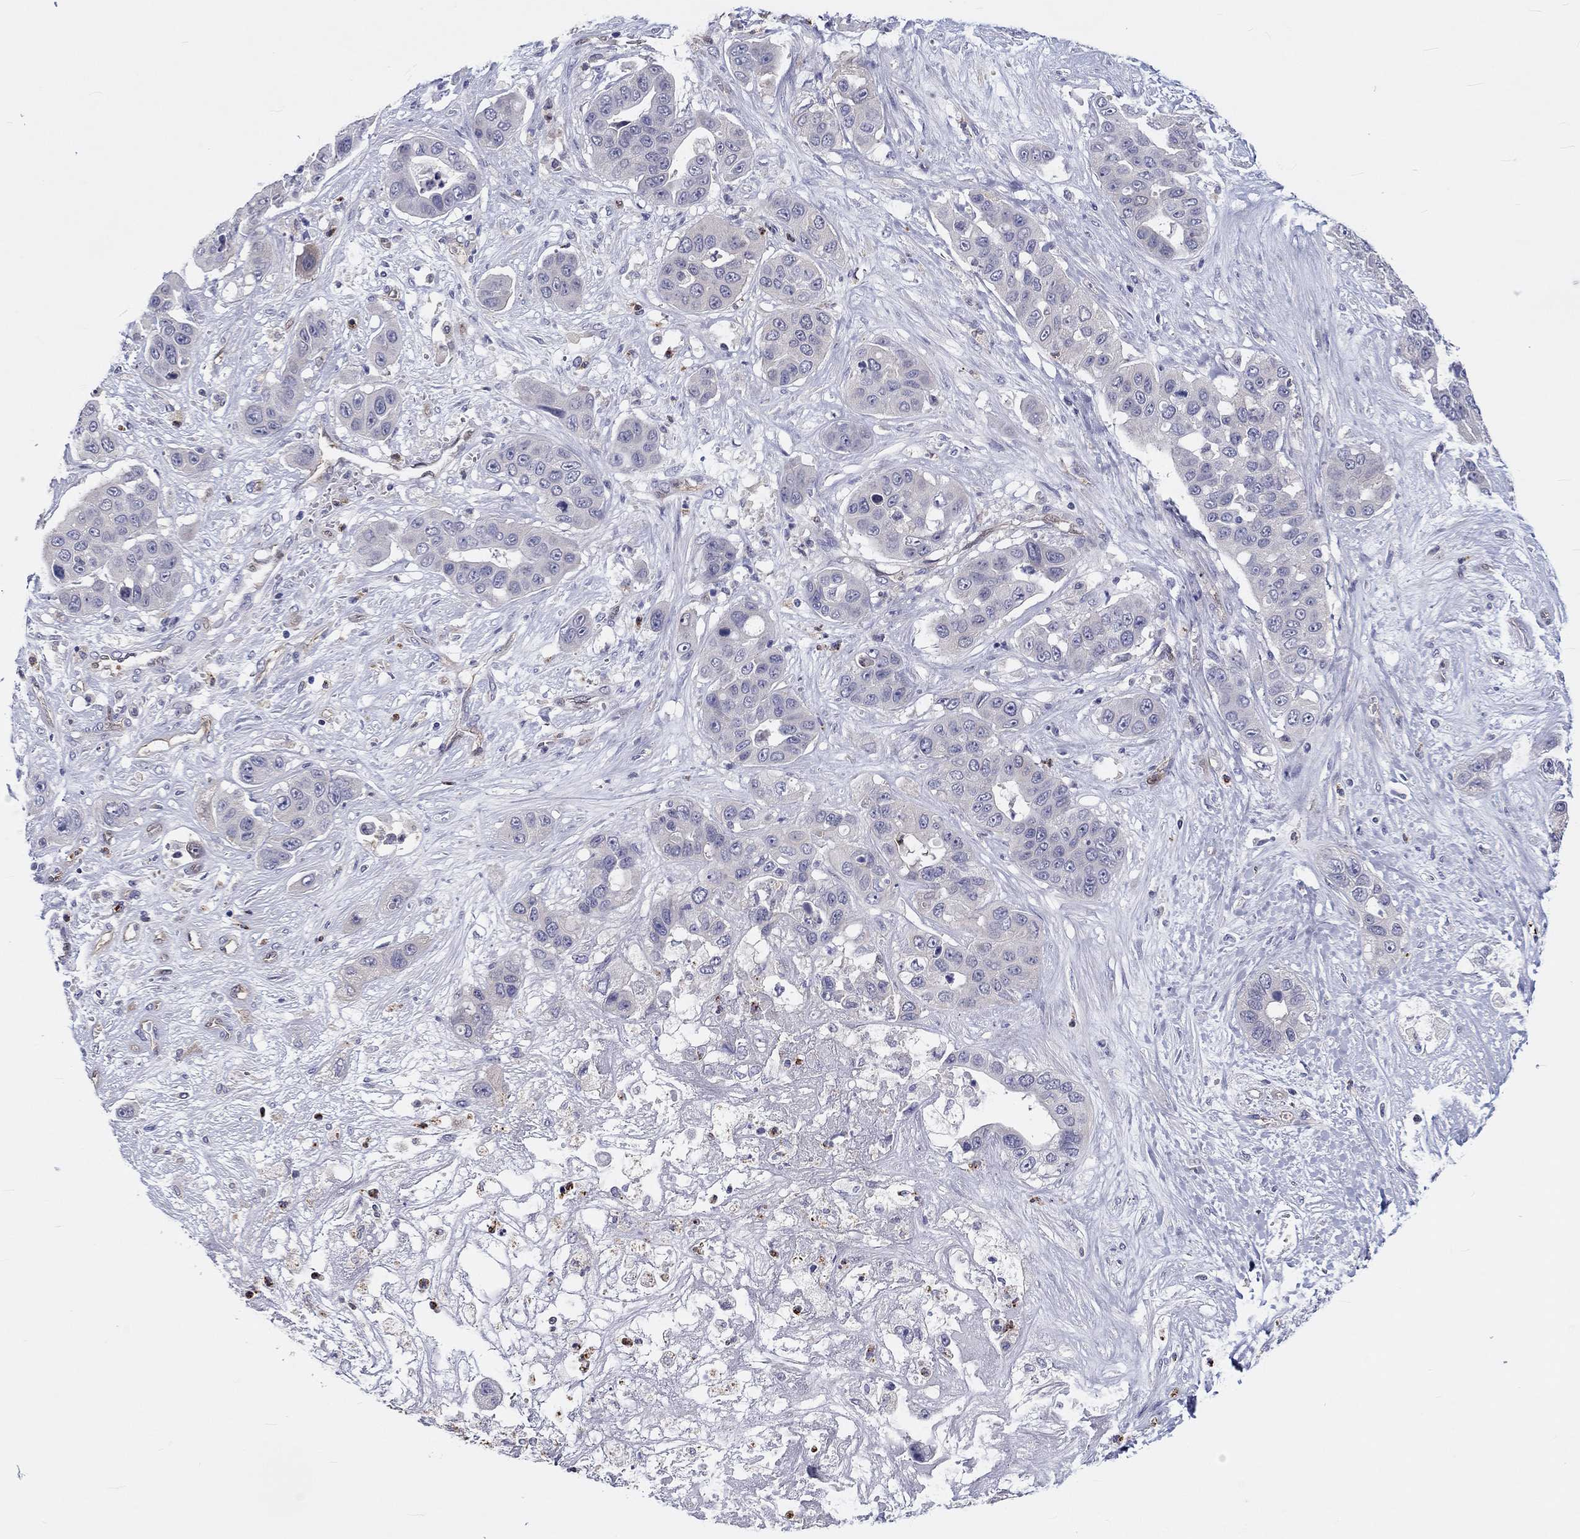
{"staining": {"intensity": "negative", "quantity": "none", "location": "none"}, "tissue": "liver cancer", "cell_type": "Tumor cells", "image_type": "cancer", "snomed": [{"axis": "morphology", "description": "Cholangiocarcinoma"}, {"axis": "topography", "description": "Liver"}], "caption": "This is an immunohistochemistry micrograph of liver cholangiocarcinoma. There is no positivity in tumor cells.", "gene": "ABCG4", "patient": {"sex": "female", "age": 52}}